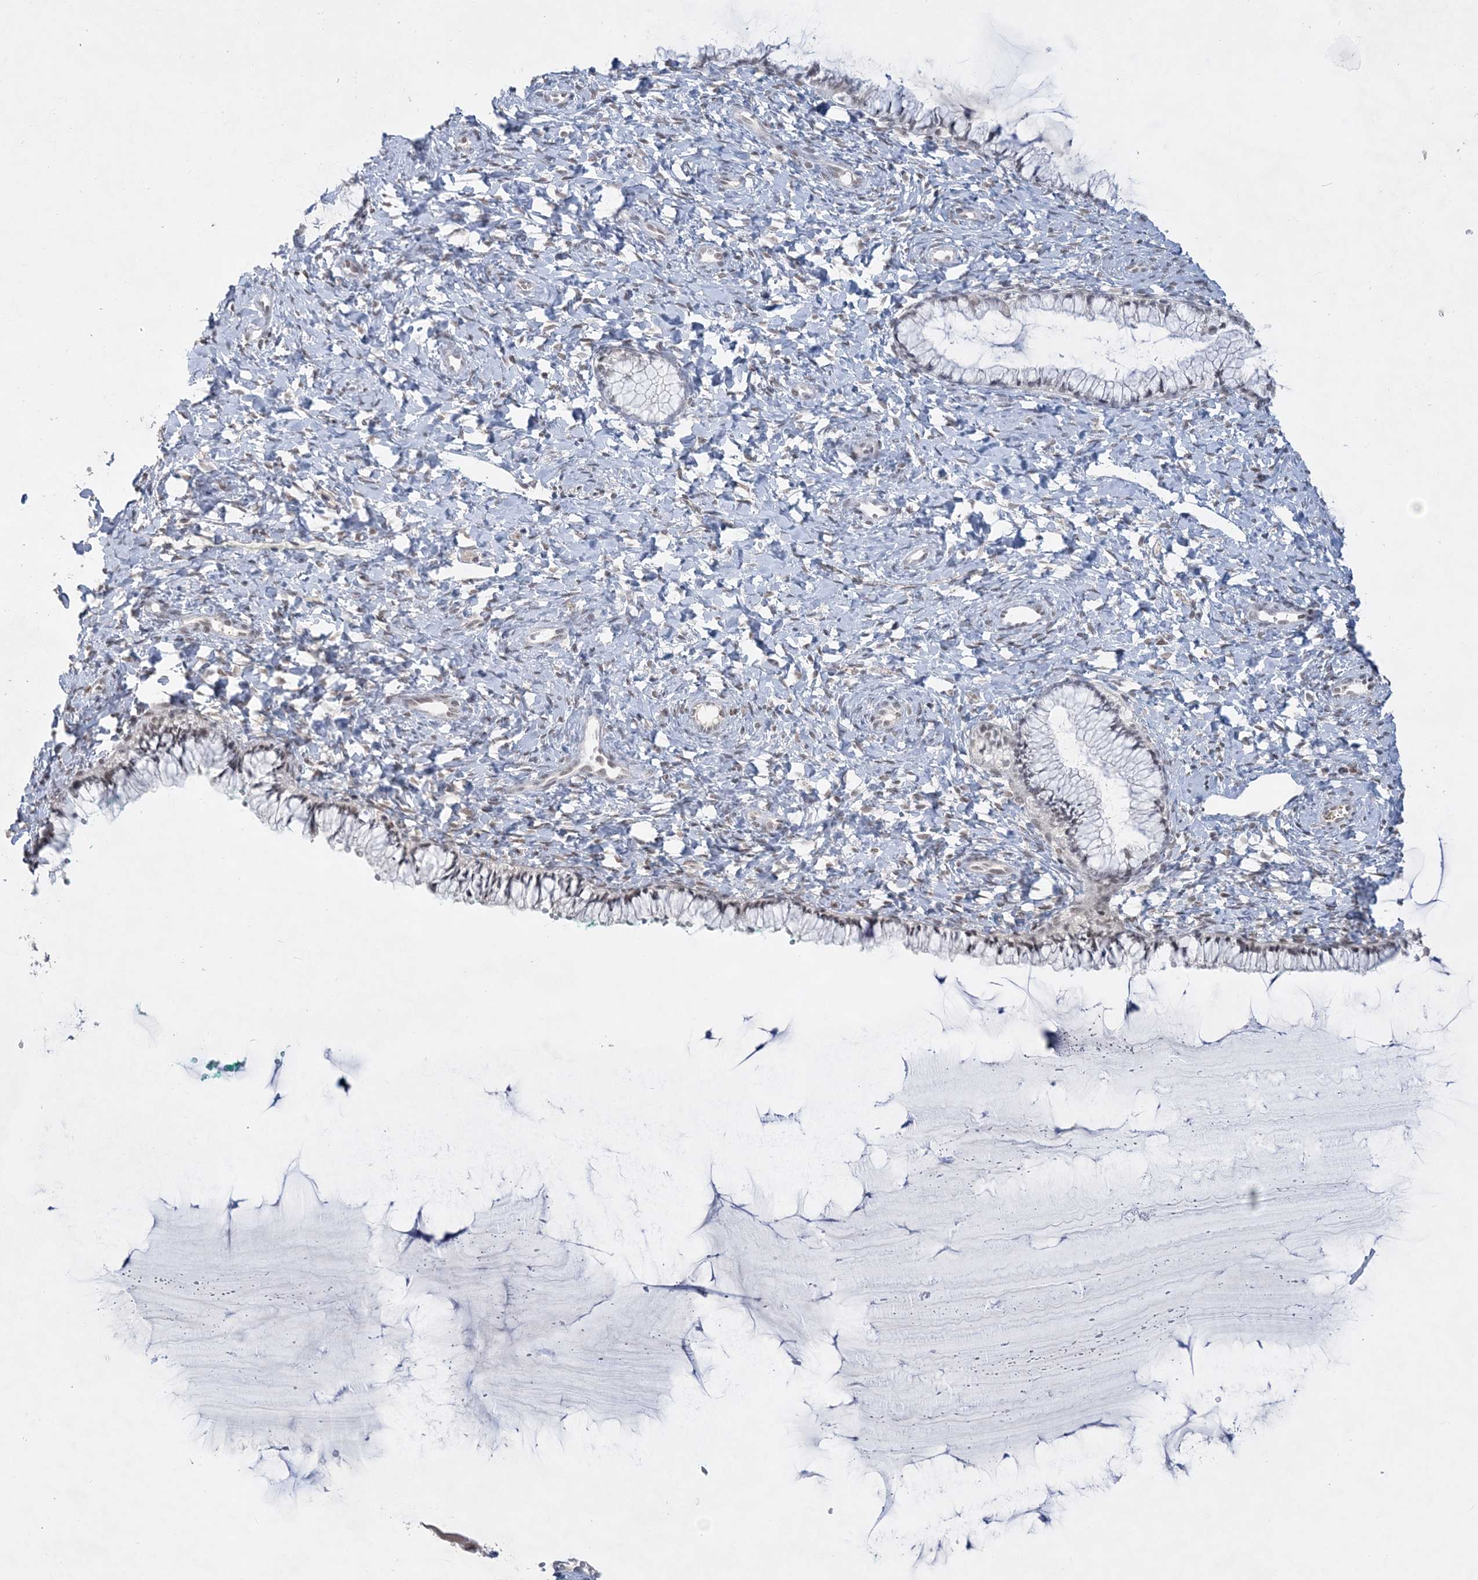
{"staining": {"intensity": "weak", "quantity": "<25%", "location": "nuclear"}, "tissue": "cervix", "cell_type": "Glandular cells", "image_type": "normal", "snomed": [{"axis": "morphology", "description": "Normal tissue, NOS"}, {"axis": "morphology", "description": "Adenocarcinoma, NOS"}, {"axis": "topography", "description": "Cervix"}], "caption": "Glandular cells show no significant protein positivity in normal cervix. Brightfield microscopy of immunohistochemistry stained with DAB (3,3'-diaminobenzidine) (brown) and hematoxylin (blue), captured at high magnification.", "gene": "KMT2D", "patient": {"sex": "female", "age": 29}}